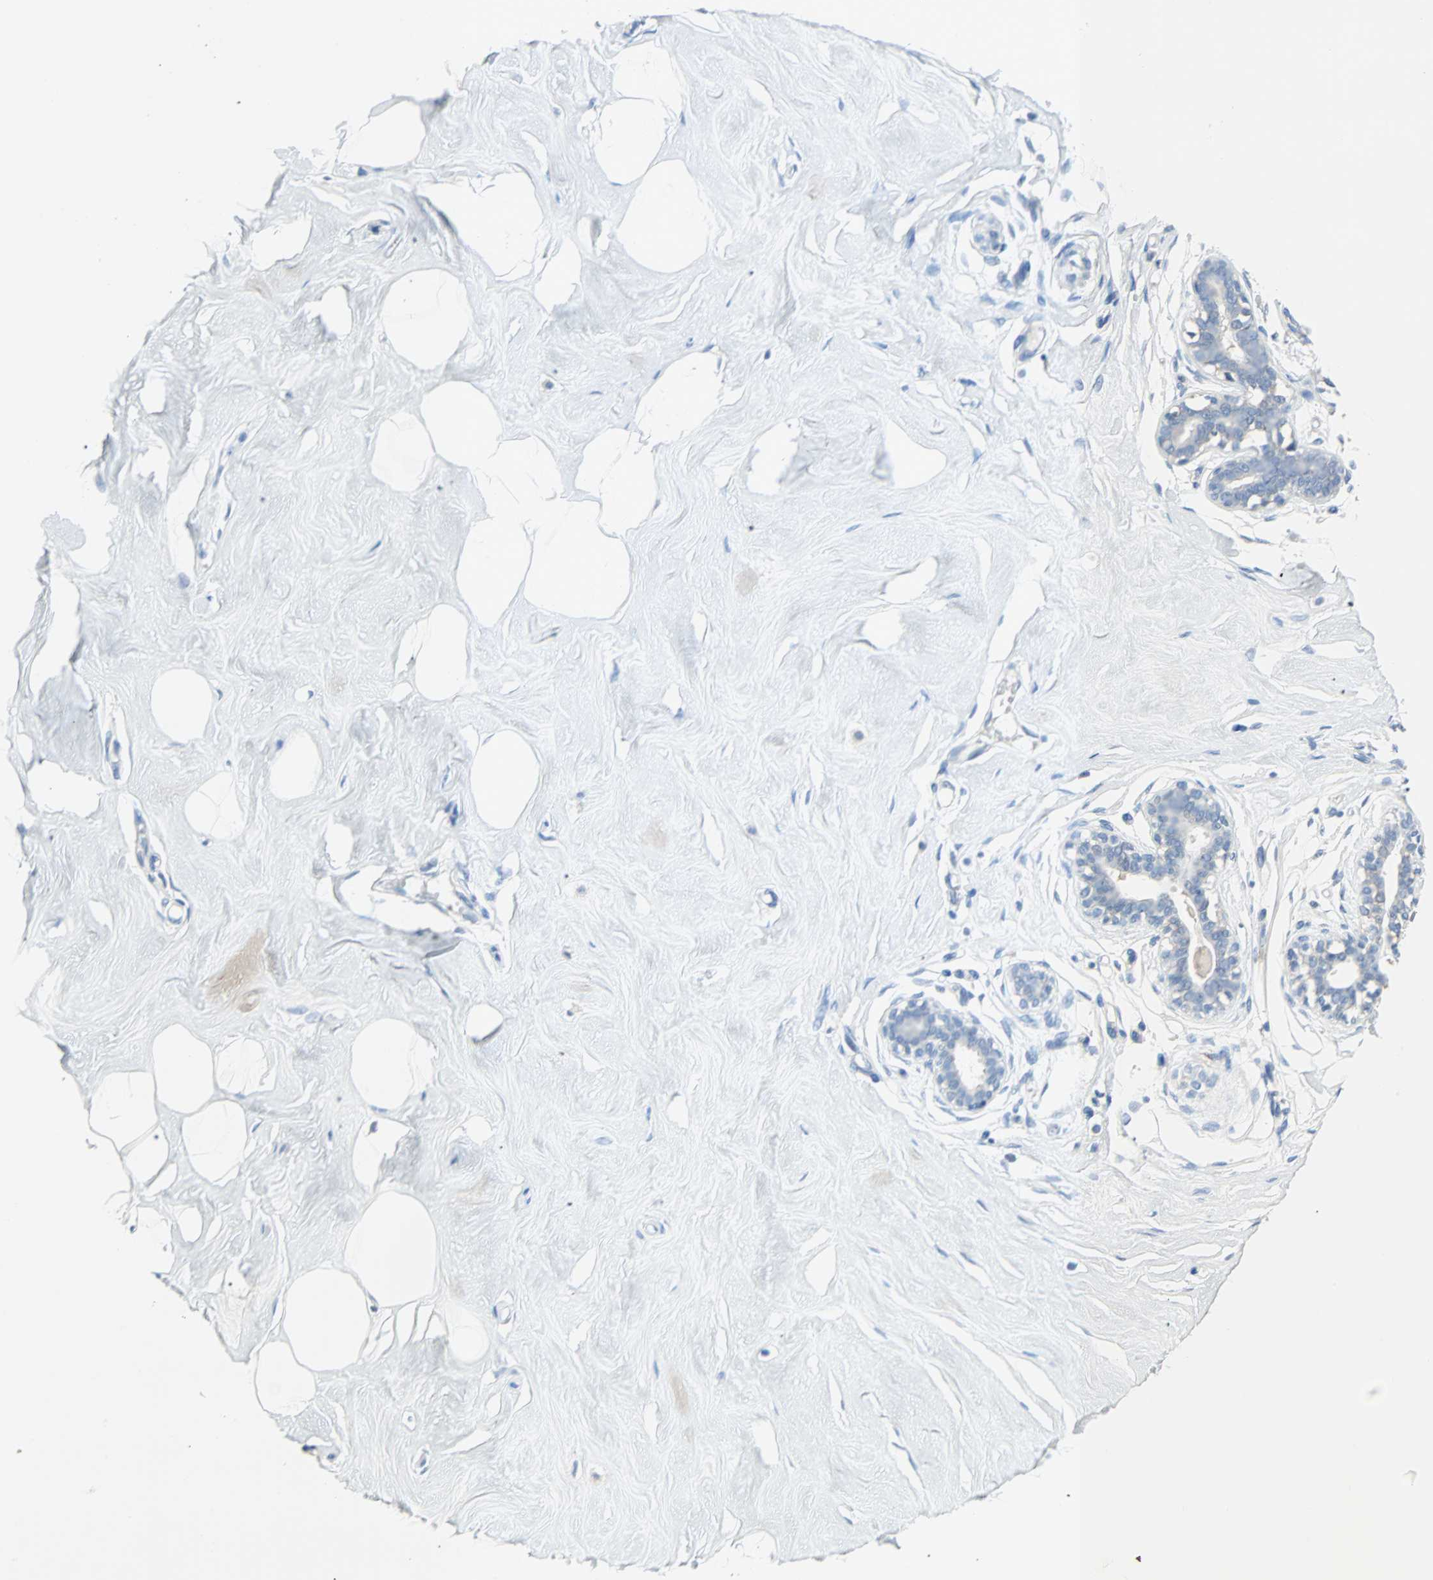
{"staining": {"intensity": "negative", "quantity": "none", "location": "none"}, "tissue": "breast", "cell_type": "Adipocytes", "image_type": "normal", "snomed": [{"axis": "morphology", "description": "Normal tissue, NOS"}, {"axis": "topography", "description": "Breast"}], "caption": "Immunohistochemistry (IHC) micrograph of unremarkable human breast stained for a protein (brown), which exhibits no expression in adipocytes. (Immunohistochemistry, brightfield microscopy, high magnification).", "gene": "CLEC4A", "patient": {"sex": "female", "age": 23}}